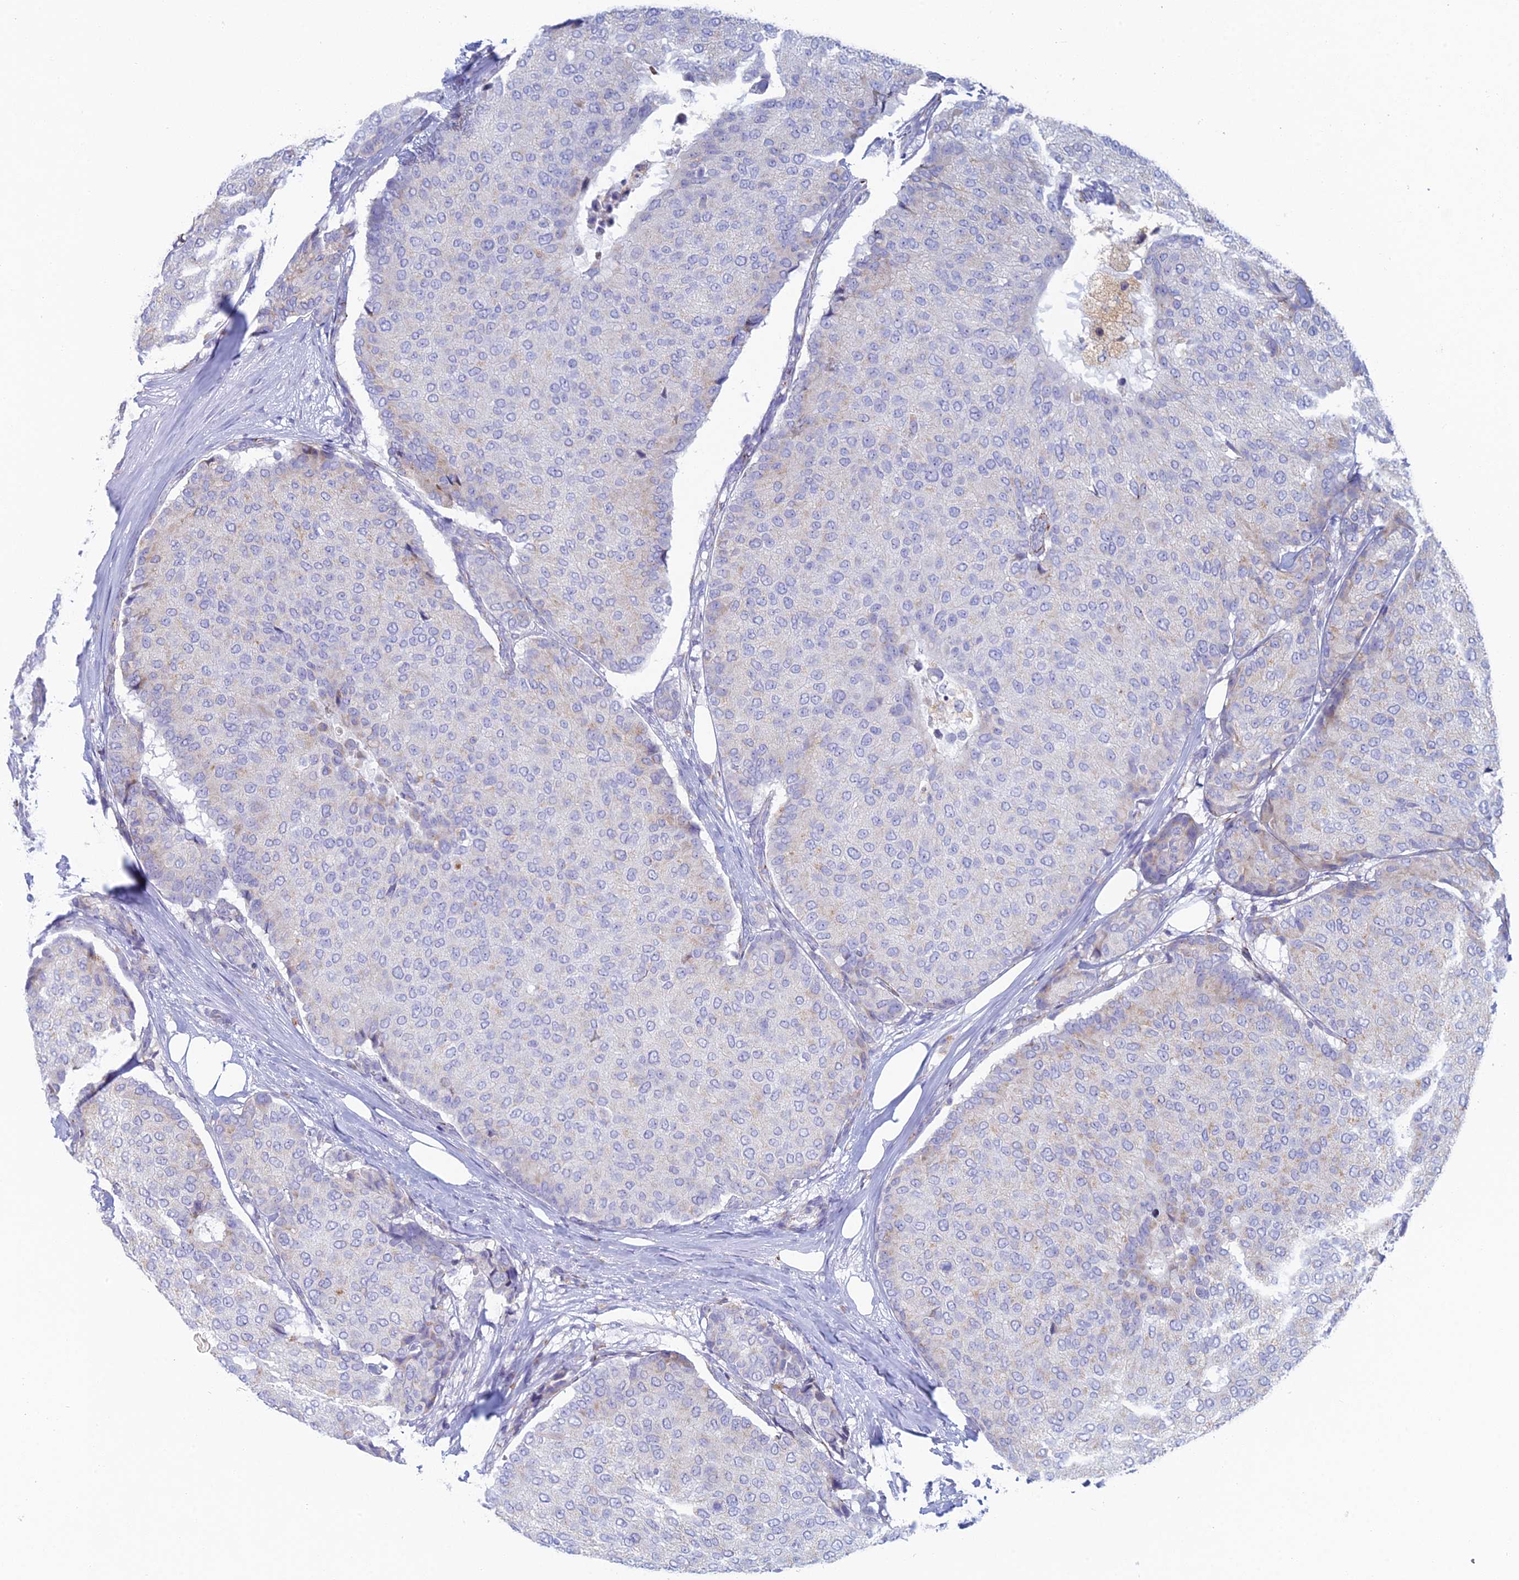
{"staining": {"intensity": "negative", "quantity": "none", "location": "none"}, "tissue": "breast cancer", "cell_type": "Tumor cells", "image_type": "cancer", "snomed": [{"axis": "morphology", "description": "Duct carcinoma"}, {"axis": "topography", "description": "Breast"}], "caption": "Immunohistochemical staining of human breast invasive ductal carcinoma displays no significant positivity in tumor cells.", "gene": "FERD3L", "patient": {"sex": "female", "age": 75}}